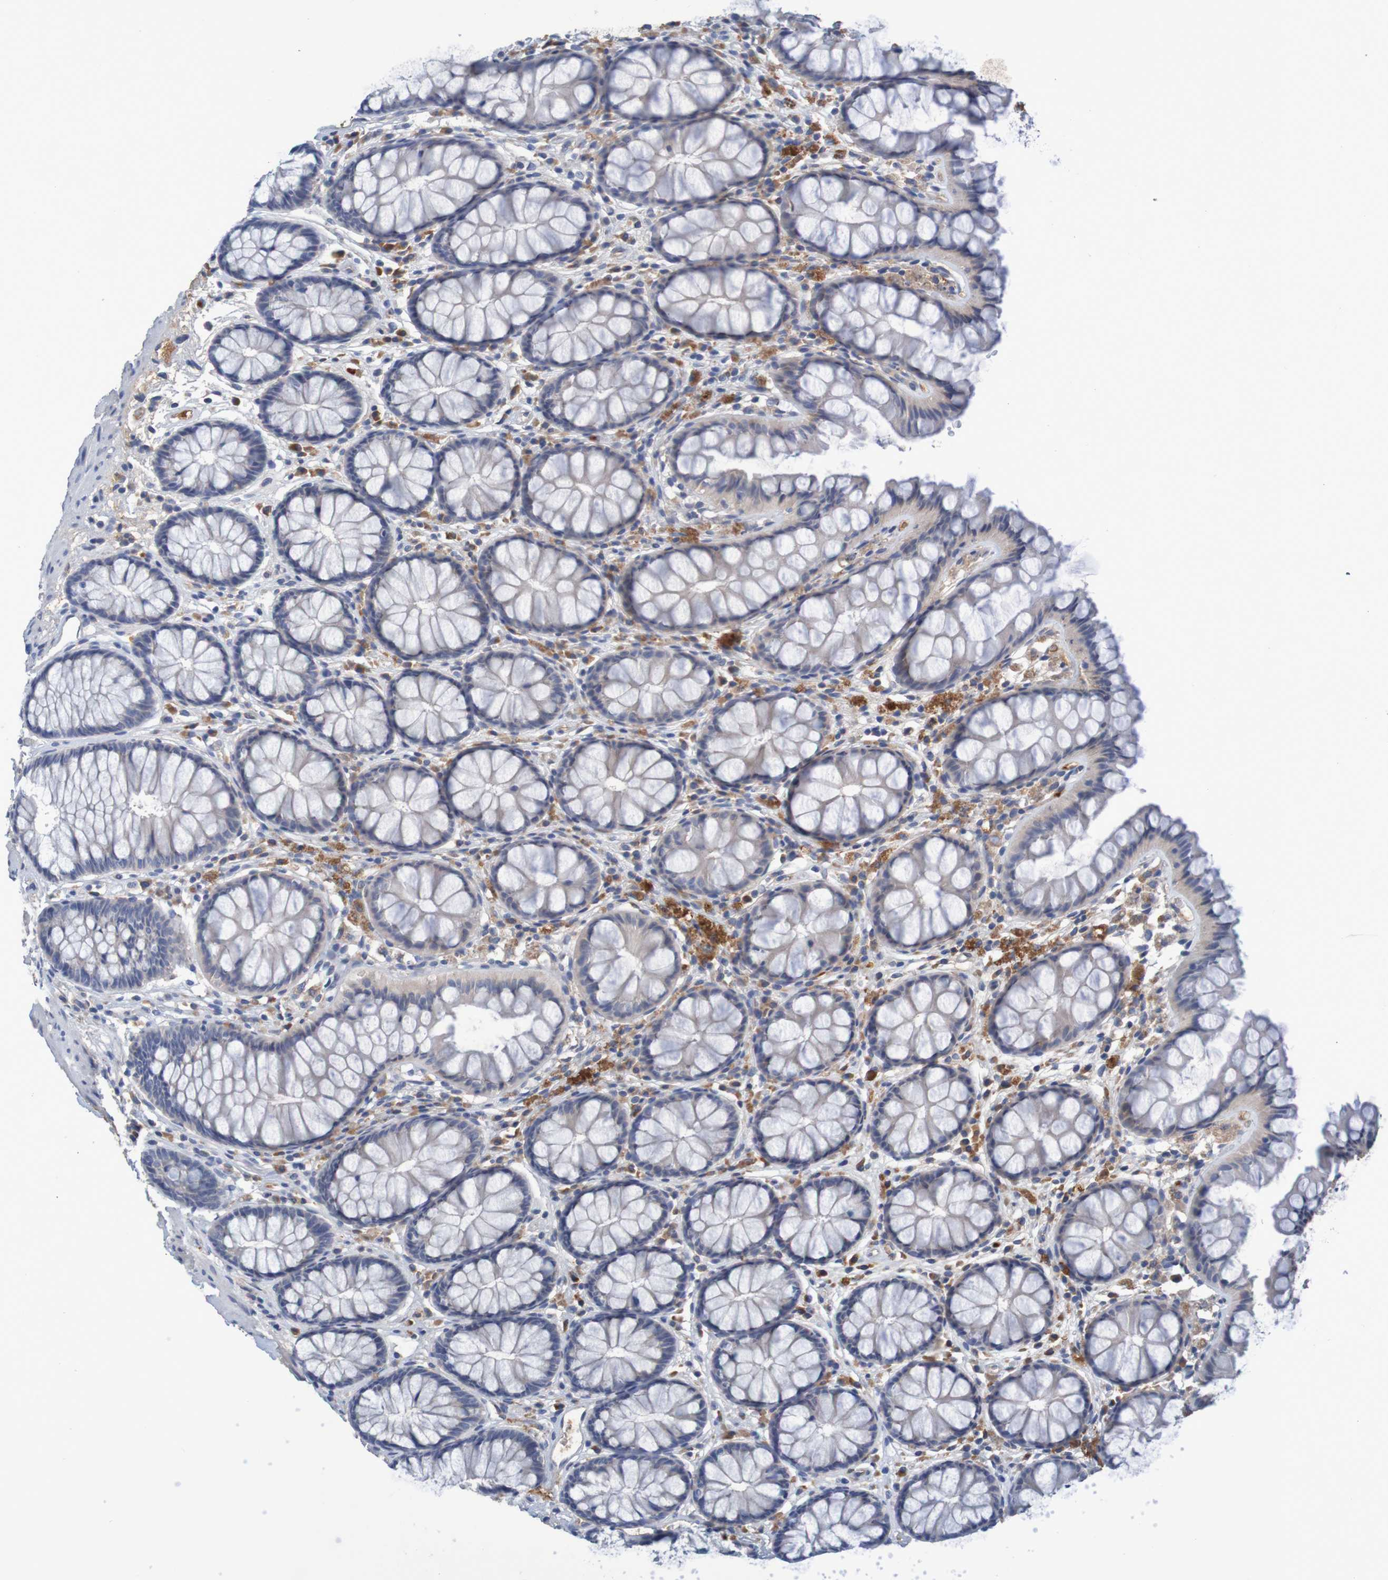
{"staining": {"intensity": "negative", "quantity": "none", "location": "none"}, "tissue": "colon", "cell_type": "Endothelial cells", "image_type": "normal", "snomed": [{"axis": "morphology", "description": "Normal tissue, NOS"}, {"axis": "topography", "description": "Colon"}], "caption": "Colon was stained to show a protein in brown. There is no significant staining in endothelial cells. Brightfield microscopy of immunohistochemistry stained with DAB (brown) and hematoxylin (blue), captured at high magnification.", "gene": "LTA", "patient": {"sex": "female", "age": 55}}